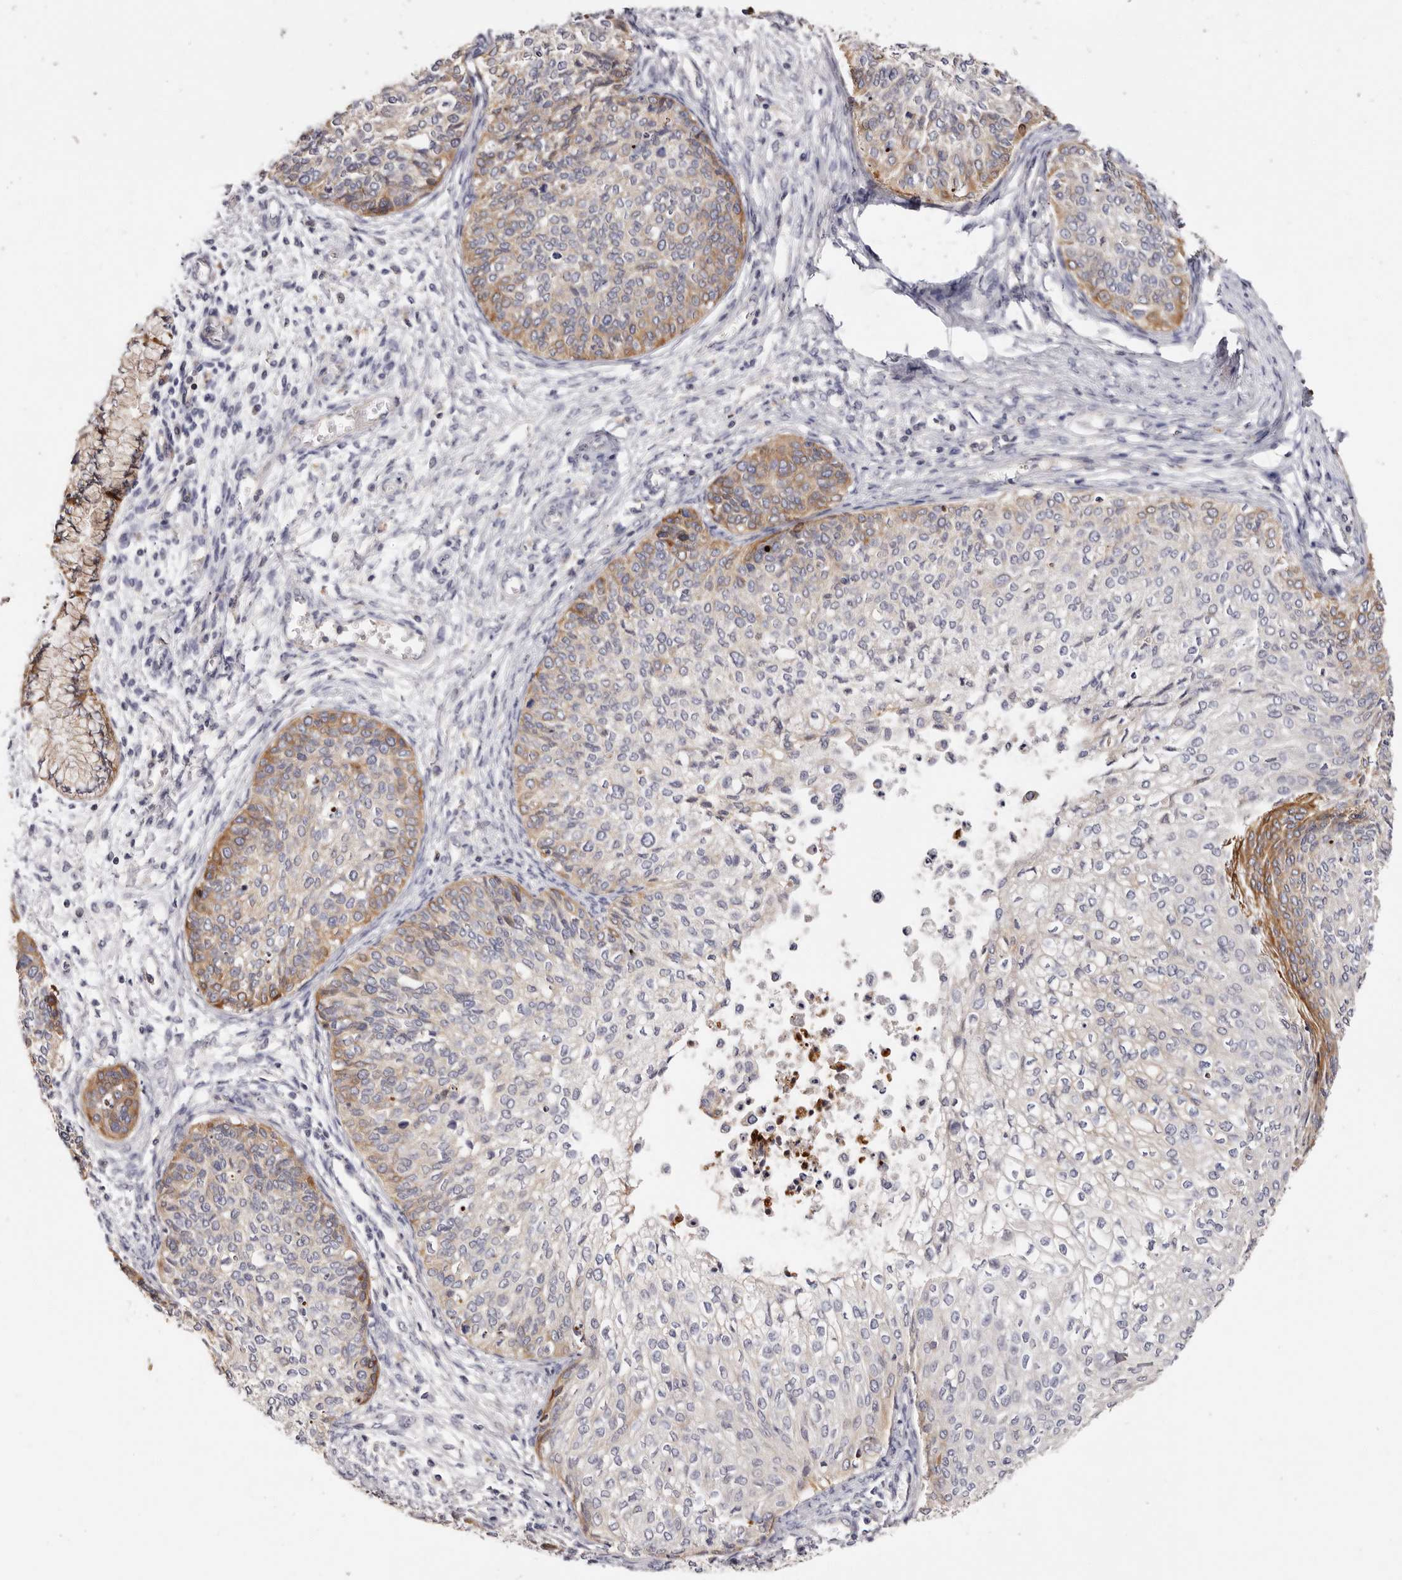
{"staining": {"intensity": "moderate", "quantity": "25%-75%", "location": "cytoplasmic/membranous"}, "tissue": "cervical cancer", "cell_type": "Tumor cells", "image_type": "cancer", "snomed": [{"axis": "morphology", "description": "Squamous cell carcinoma, NOS"}, {"axis": "topography", "description": "Cervix"}], "caption": "Immunohistochemical staining of cervical cancer shows medium levels of moderate cytoplasmic/membranous staining in approximately 25%-75% of tumor cells.", "gene": "STK16", "patient": {"sex": "female", "age": 37}}